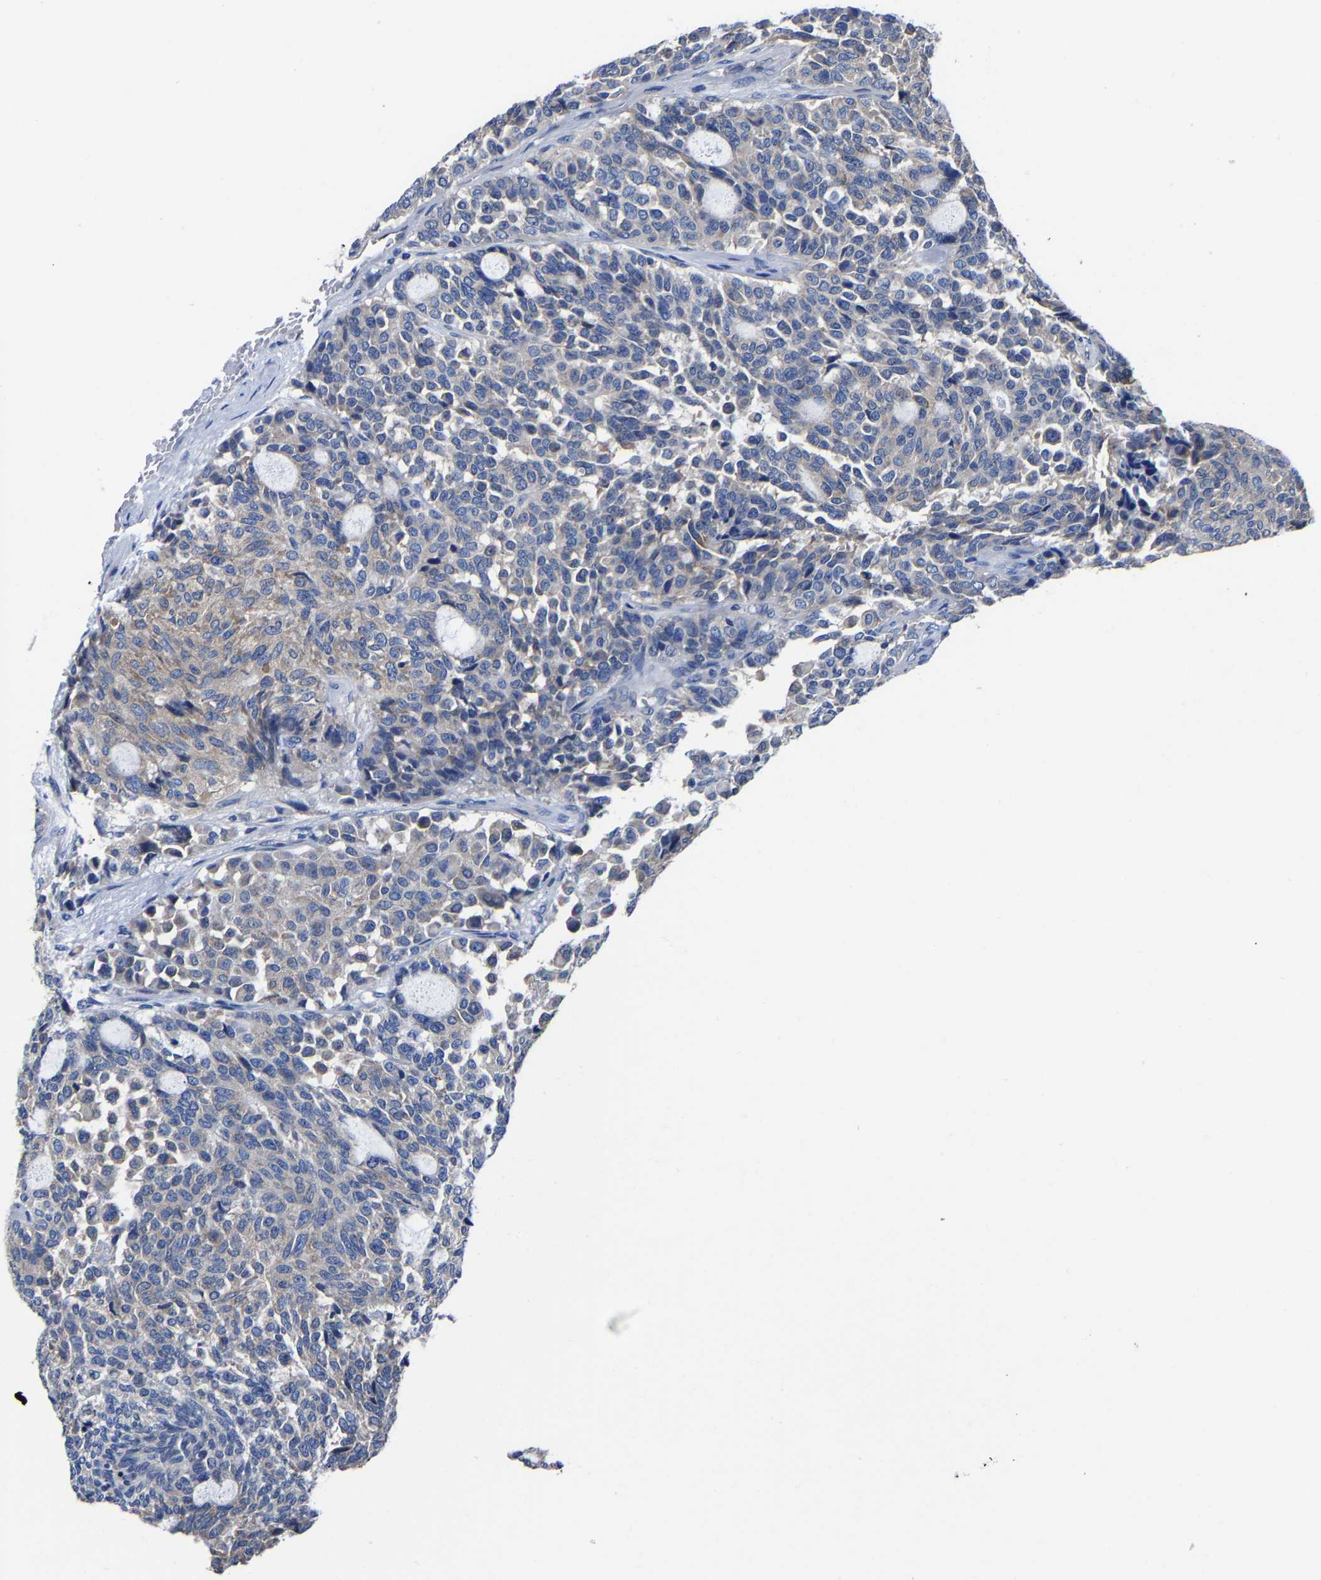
{"staining": {"intensity": "weak", "quantity": "<25%", "location": "cytoplasmic/membranous"}, "tissue": "carcinoid", "cell_type": "Tumor cells", "image_type": "cancer", "snomed": [{"axis": "morphology", "description": "Carcinoid, malignant, NOS"}, {"axis": "topography", "description": "Pancreas"}], "caption": "DAB (3,3'-diaminobenzidine) immunohistochemical staining of human carcinoid shows no significant positivity in tumor cells.", "gene": "SRPK2", "patient": {"sex": "female", "age": 54}}